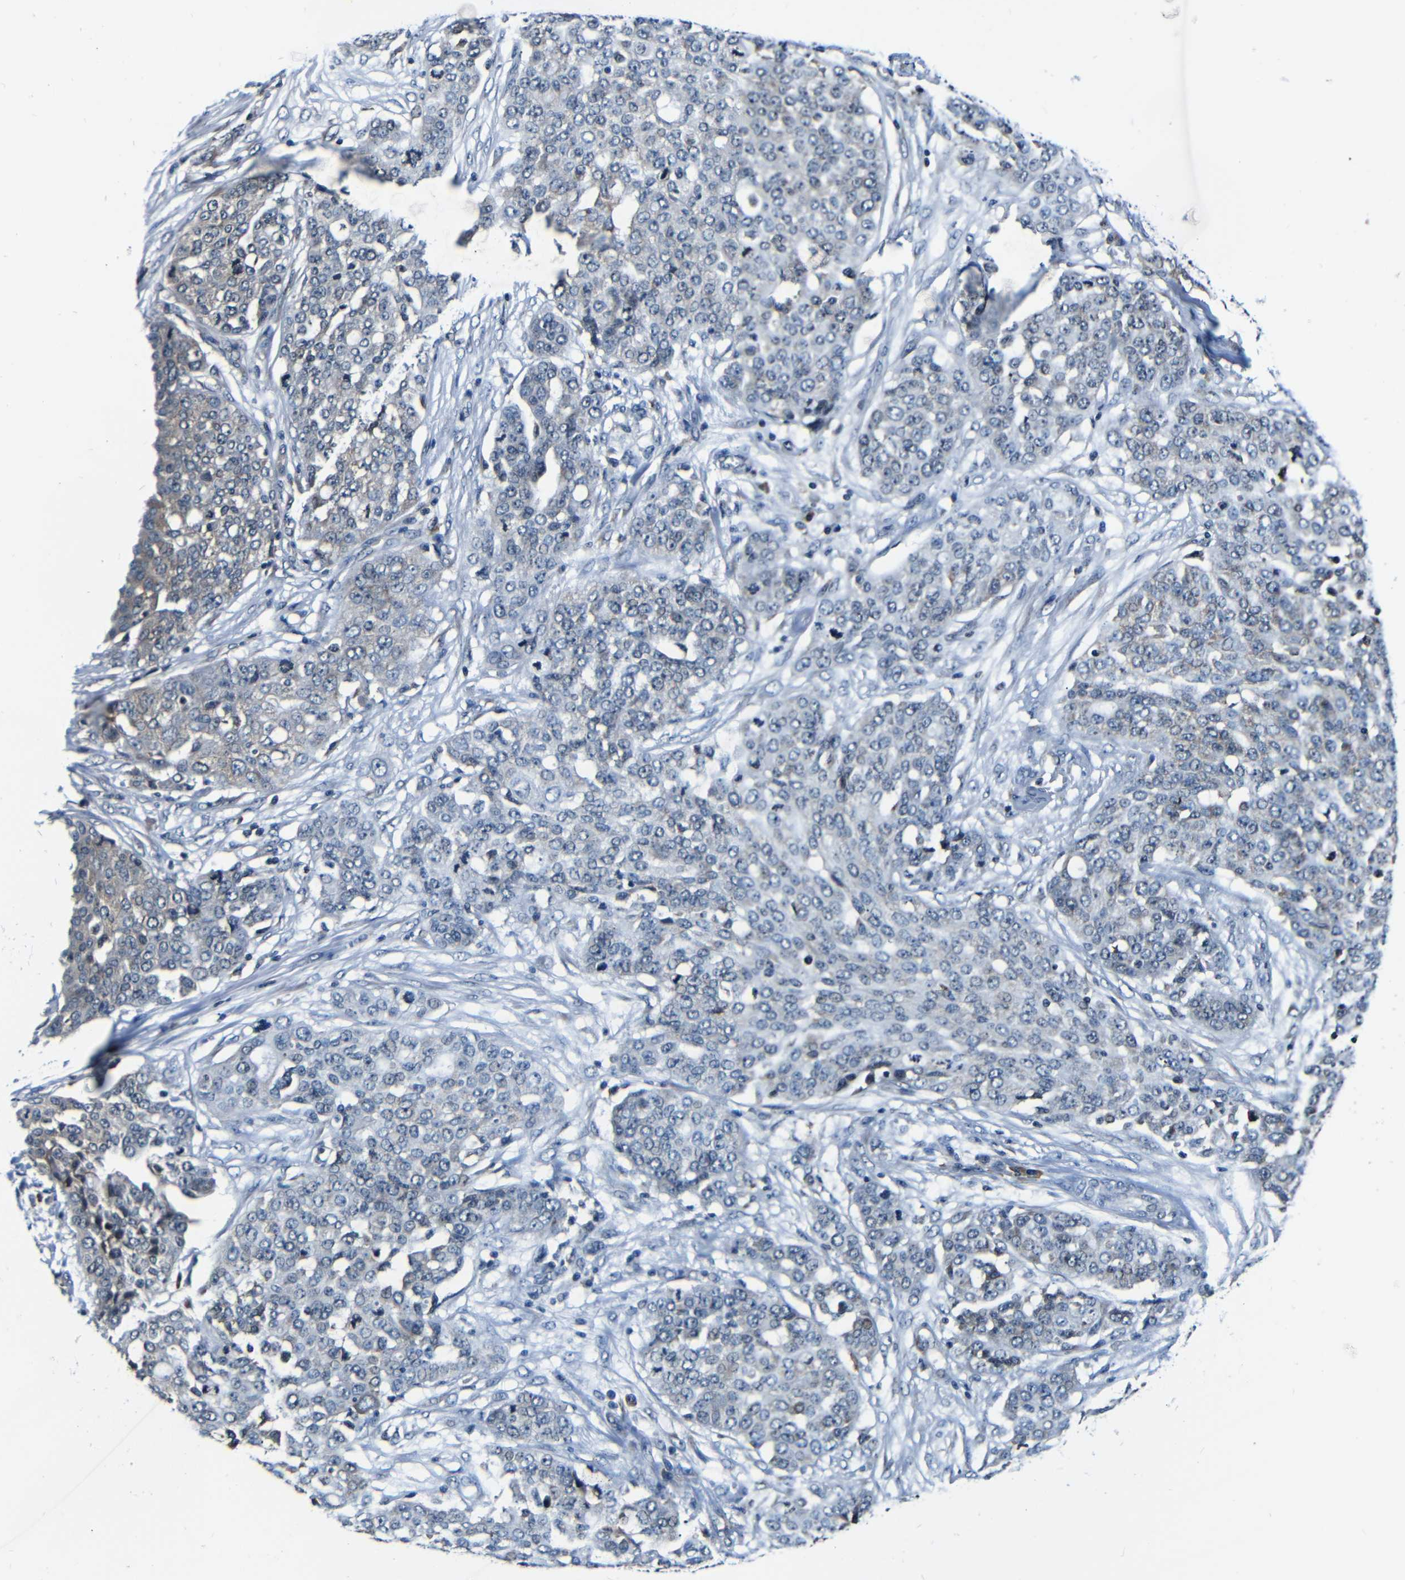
{"staining": {"intensity": "negative", "quantity": "none", "location": "none"}, "tissue": "ovarian cancer", "cell_type": "Tumor cells", "image_type": "cancer", "snomed": [{"axis": "morphology", "description": "Cystadenocarcinoma, serous, NOS"}, {"axis": "topography", "description": "Soft tissue"}, {"axis": "topography", "description": "Ovary"}], "caption": "A histopathology image of human serous cystadenocarcinoma (ovarian) is negative for staining in tumor cells.", "gene": "NCBP3", "patient": {"sex": "female", "age": 57}}